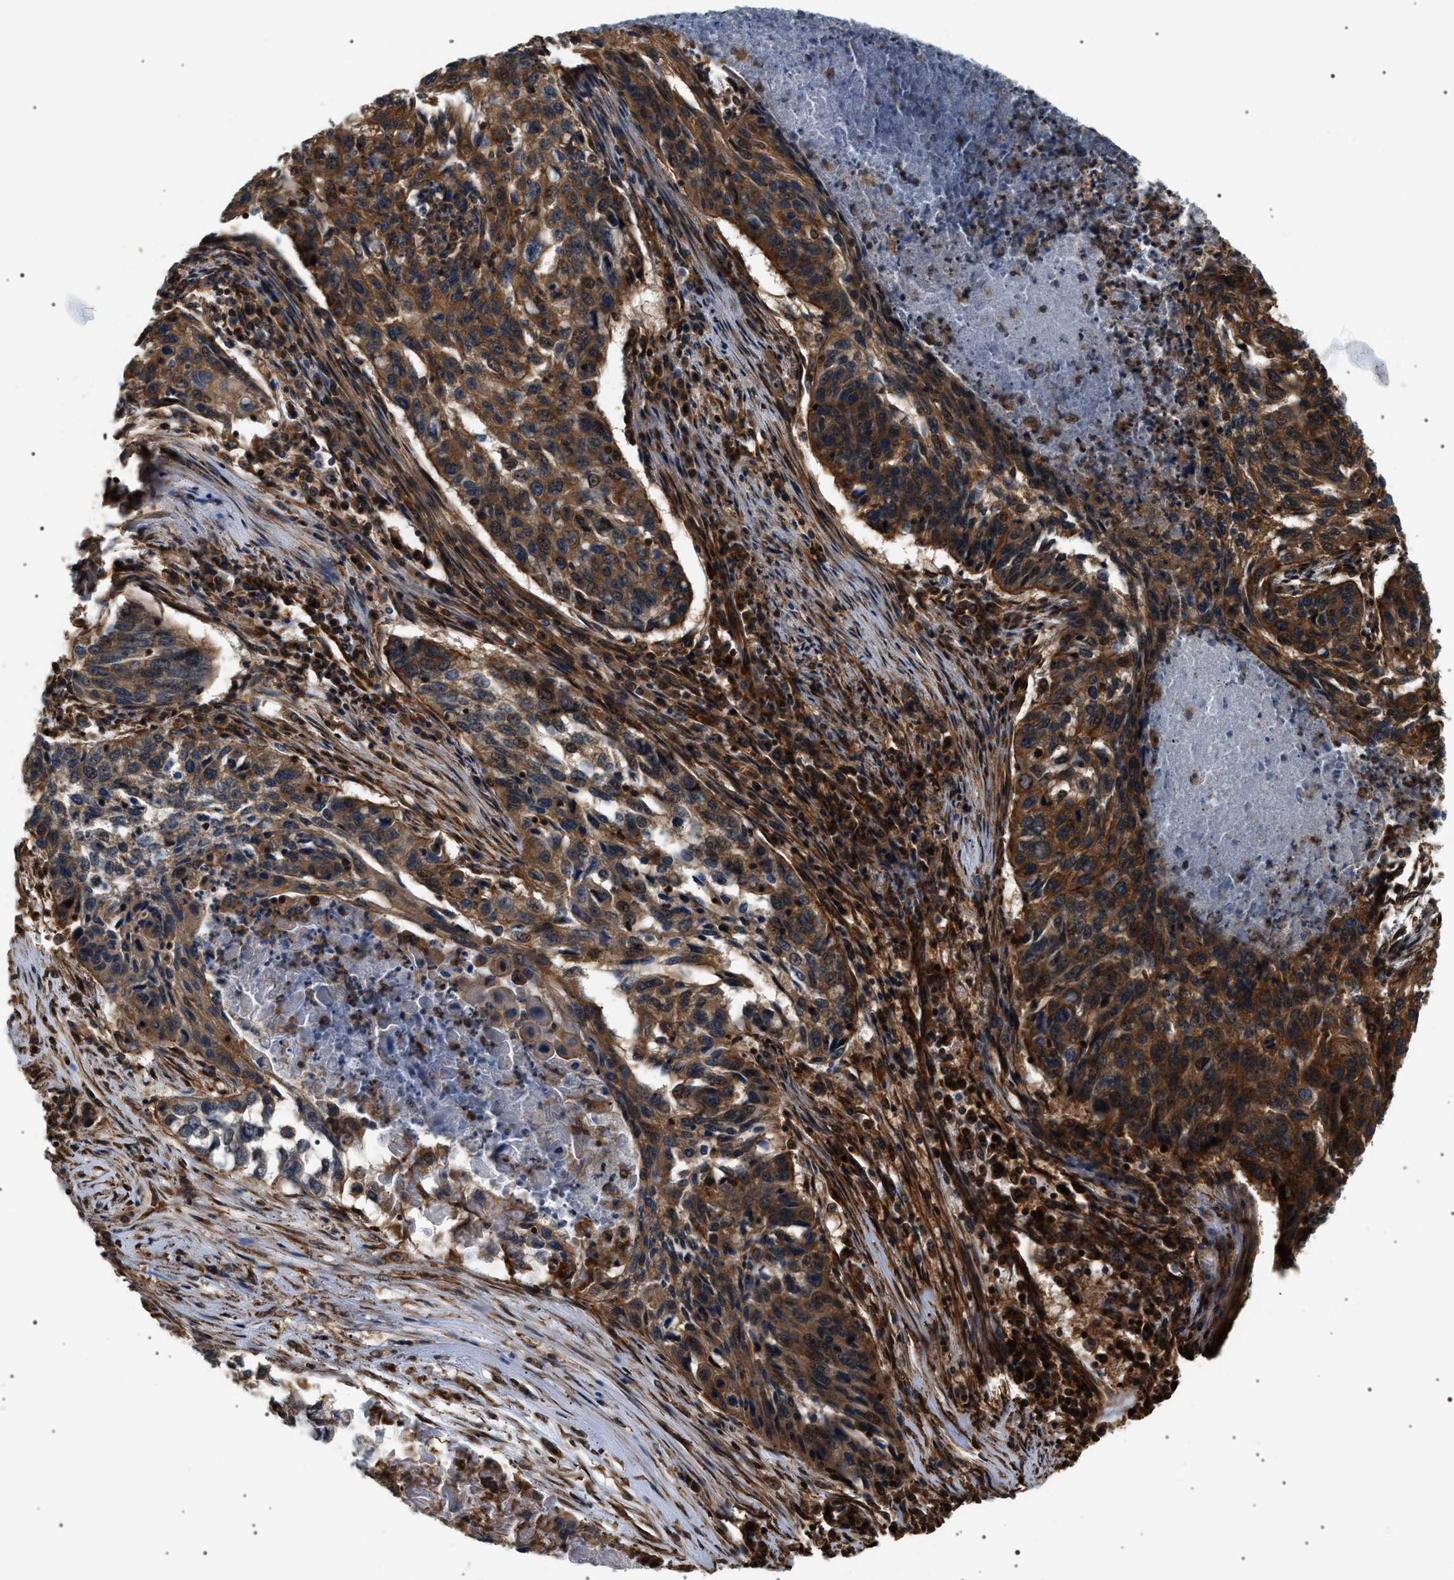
{"staining": {"intensity": "strong", "quantity": ">75%", "location": "cytoplasmic/membranous"}, "tissue": "lung cancer", "cell_type": "Tumor cells", "image_type": "cancer", "snomed": [{"axis": "morphology", "description": "Squamous cell carcinoma, NOS"}, {"axis": "topography", "description": "Lung"}], "caption": "Immunohistochemical staining of human lung cancer displays high levels of strong cytoplasmic/membranous staining in approximately >75% of tumor cells.", "gene": "SH3GLB2", "patient": {"sex": "female", "age": 63}}